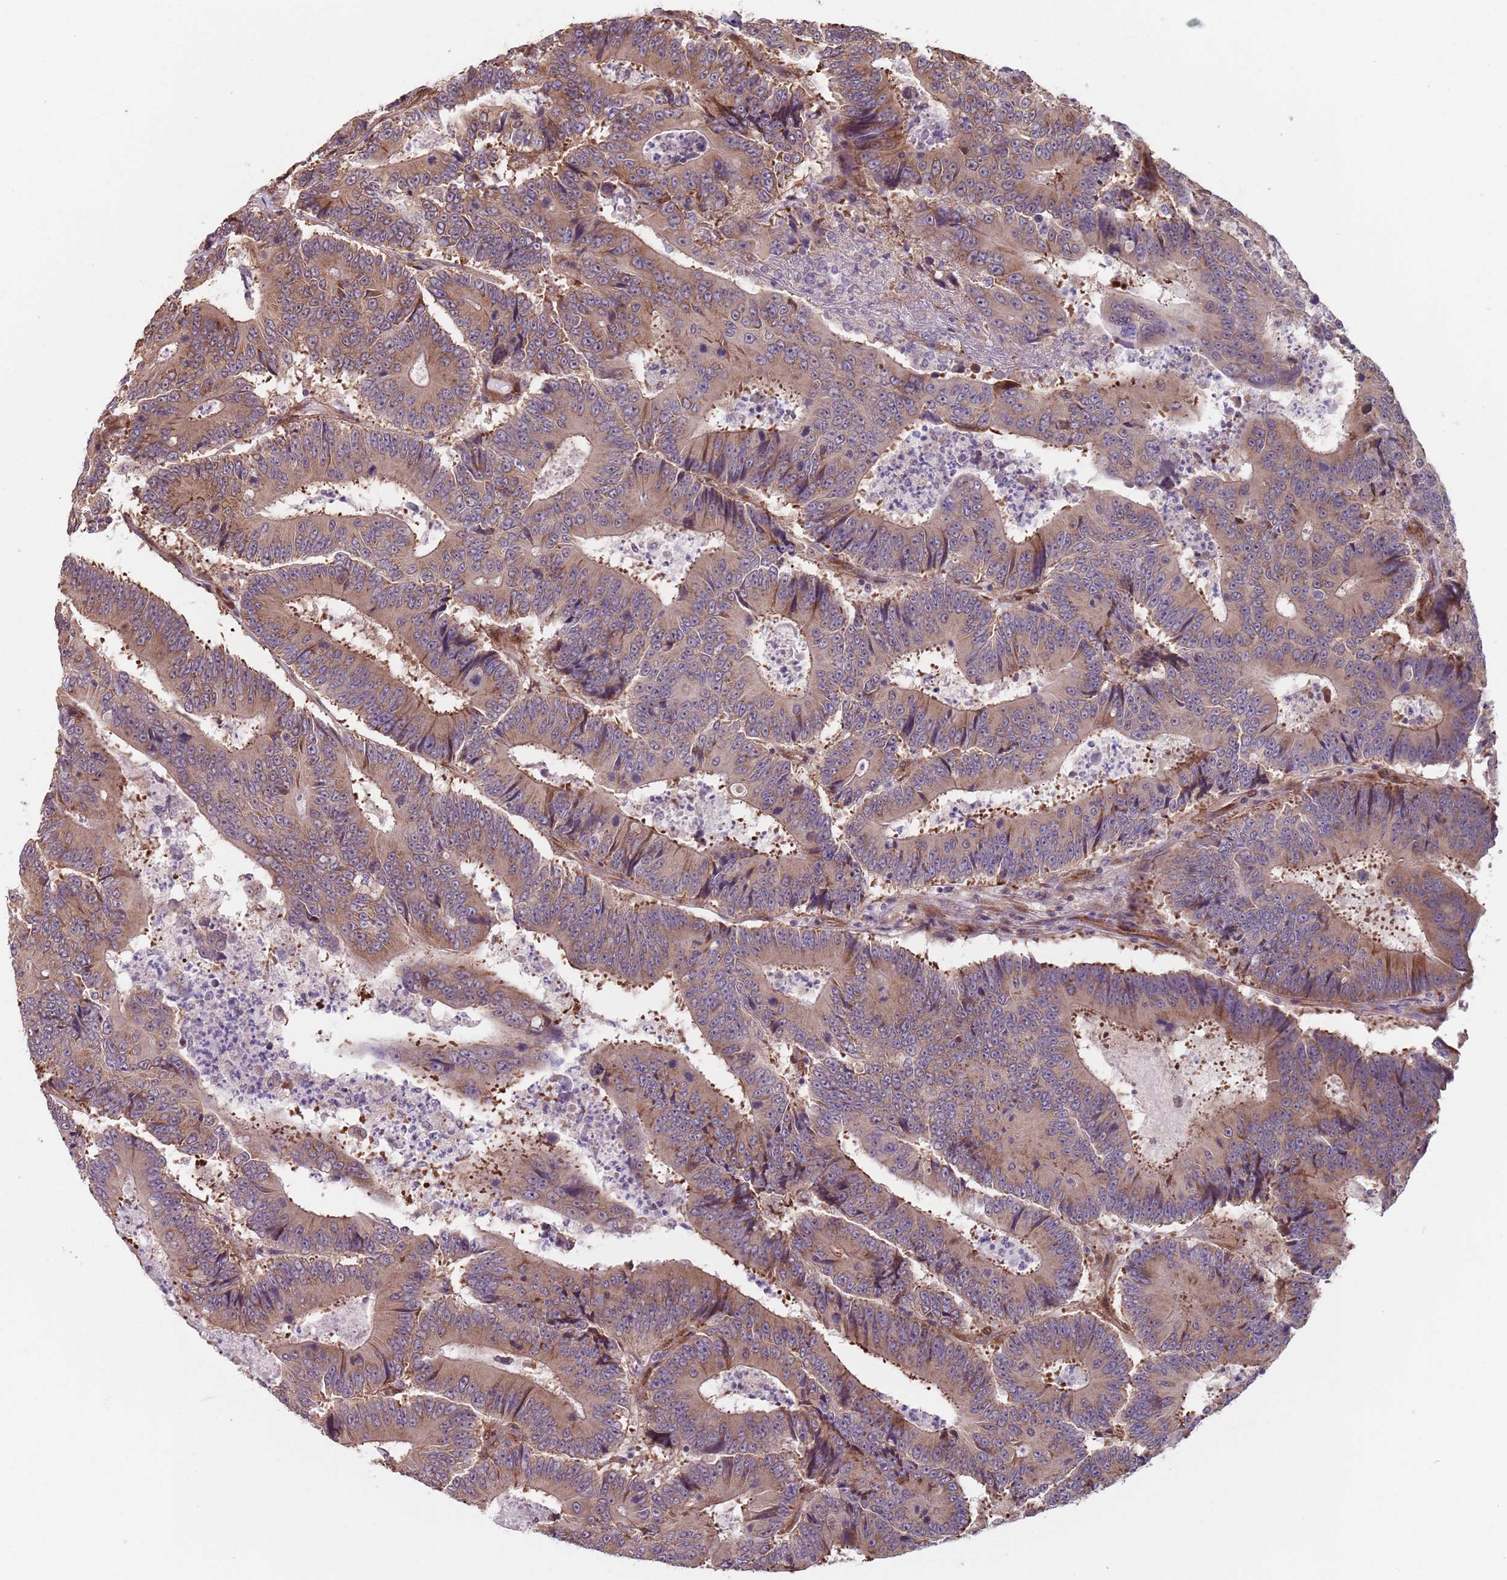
{"staining": {"intensity": "moderate", "quantity": ">75%", "location": "cytoplasmic/membranous"}, "tissue": "colorectal cancer", "cell_type": "Tumor cells", "image_type": "cancer", "snomed": [{"axis": "morphology", "description": "Adenocarcinoma, NOS"}, {"axis": "topography", "description": "Colon"}], "caption": "This micrograph shows immunohistochemistry (IHC) staining of human colorectal cancer (adenocarcinoma), with medium moderate cytoplasmic/membranous positivity in about >75% of tumor cells.", "gene": "NOTCH3", "patient": {"sex": "male", "age": 83}}